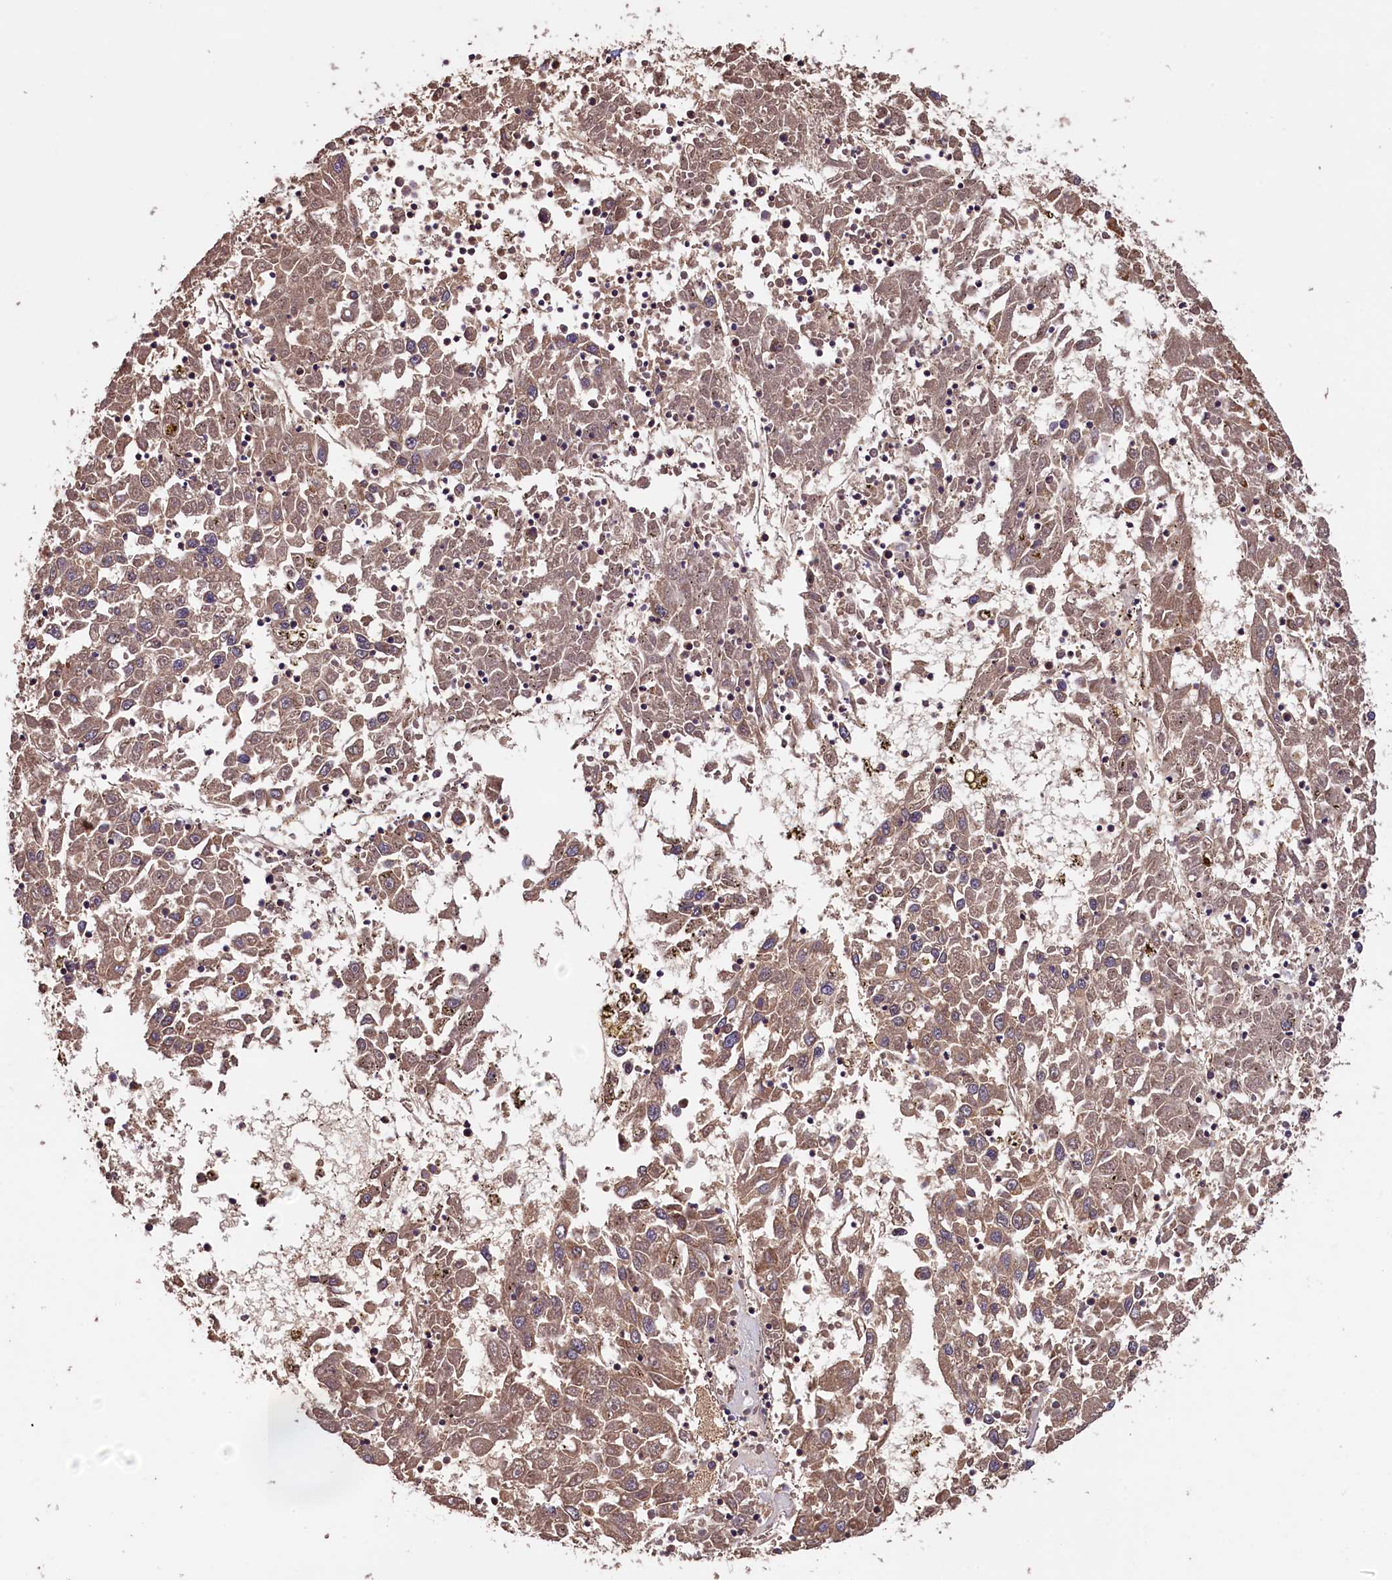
{"staining": {"intensity": "moderate", "quantity": "25%-75%", "location": "cytoplasmic/membranous"}, "tissue": "liver cancer", "cell_type": "Tumor cells", "image_type": "cancer", "snomed": [{"axis": "morphology", "description": "Carcinoma, Hepatocellular, NOS"}, {"axis": "topography", "description": "Liver"}], "caption": "This is an image of IHC staining of liver cancer (hepatocellular carcinoma), which shows moderate expression in the cytoplasmic/membranous of tumor cells.", "gene": "KLC2", "patient": {"sex": "male", "age": 49}}